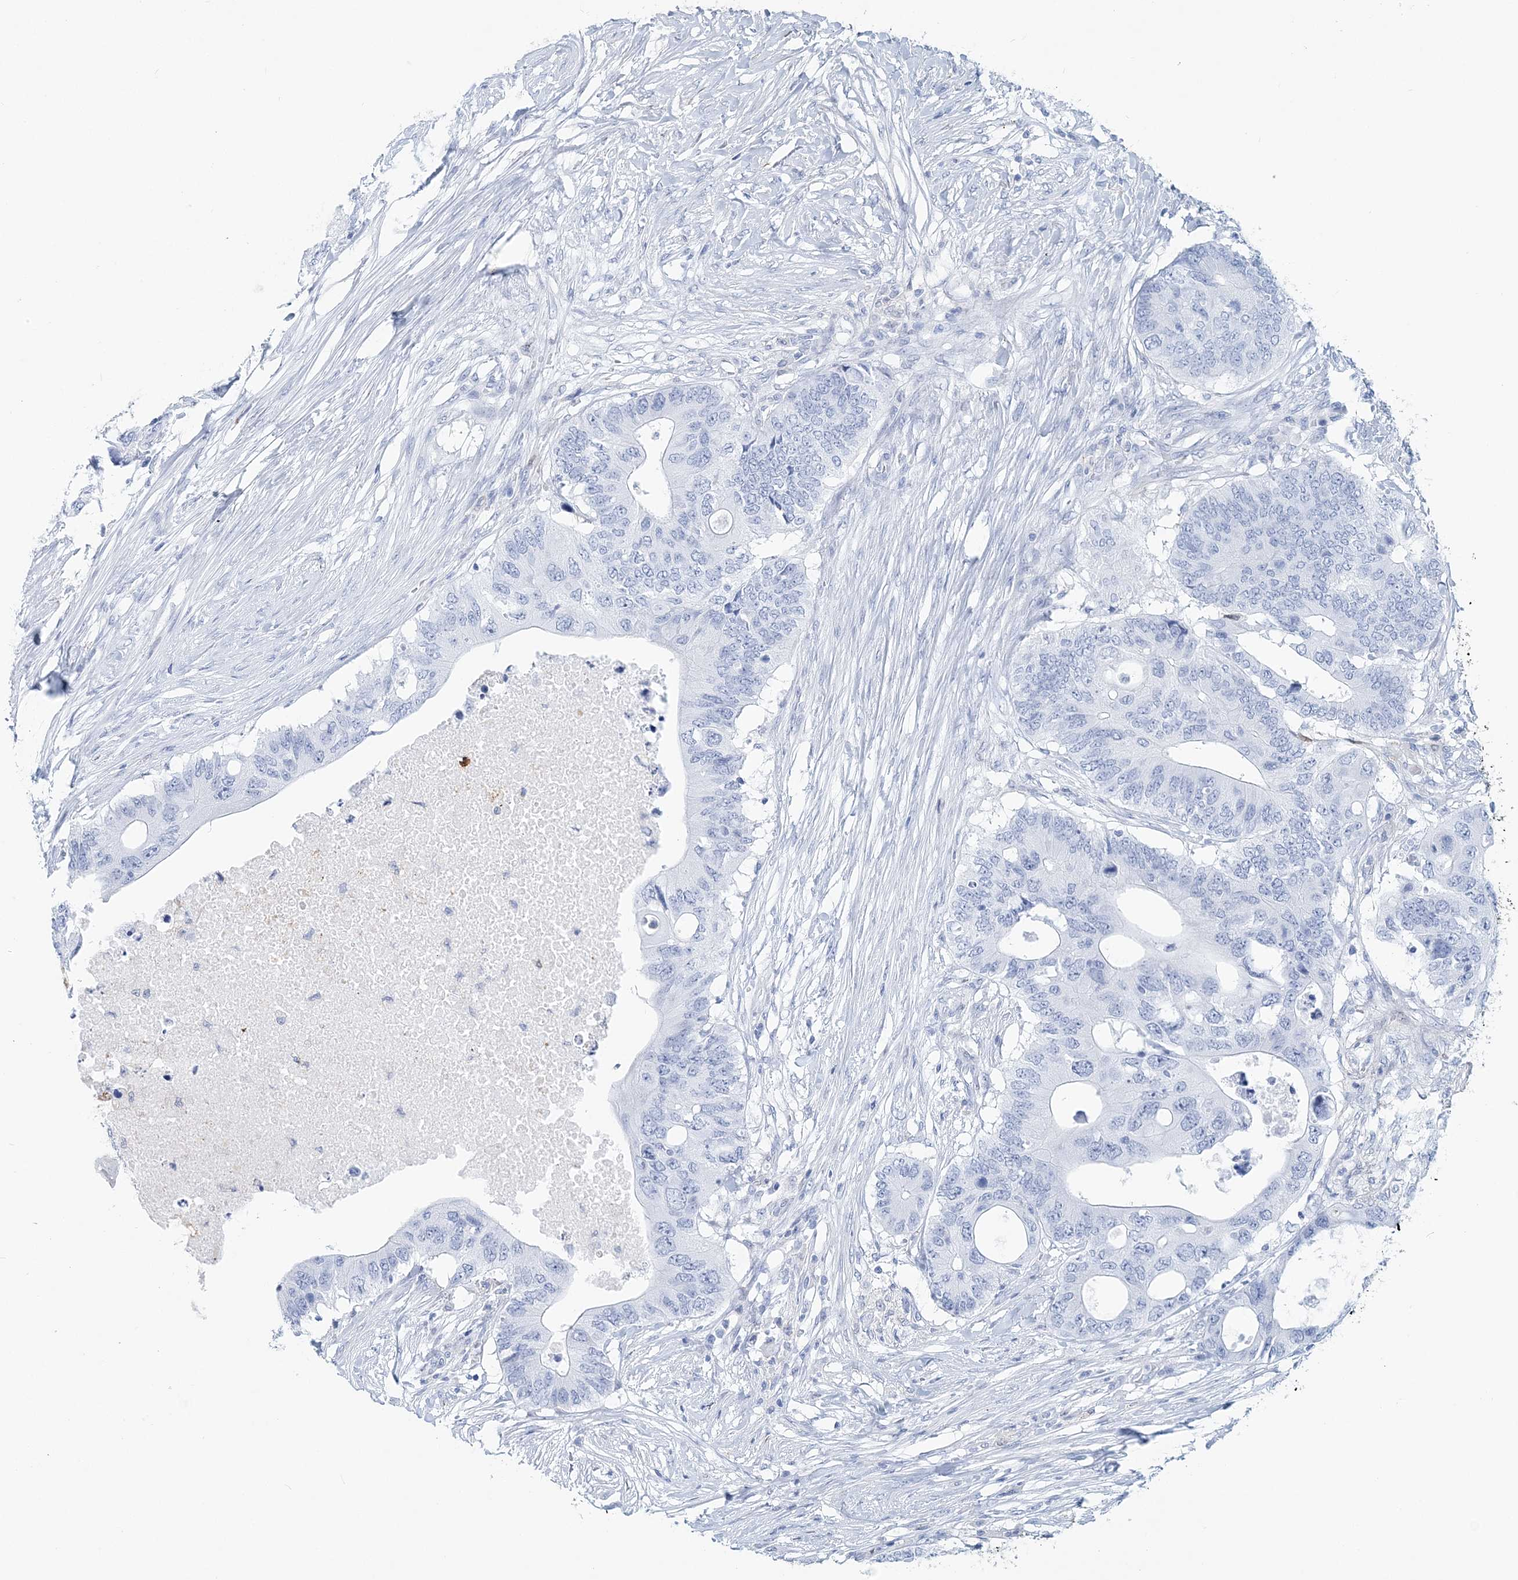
{"staining": {"intensity": "negative", "quantity": "none", "location": "none"}, "tissue": "colorectal cancer", "cell_type": "Tumor cells", "image_type": "cancer", "snomed": [{"axis": "morphology", "description": "Adenocarcinoma, NOS"}, {"axis": "topography", "description": "Colon"}], "caption": "The immunohistochemistry micrograph has no significant positivity in tumor cells of colorectal cancer tissue. Brightfield microscopy of IHC stained with DAB (3,3'-diaminobenzidine) (brown) and hematoxylin (blue), captured at high magnification.", "gene": "NKX6-1", "patient": {"sex": "male", "age": 71}}